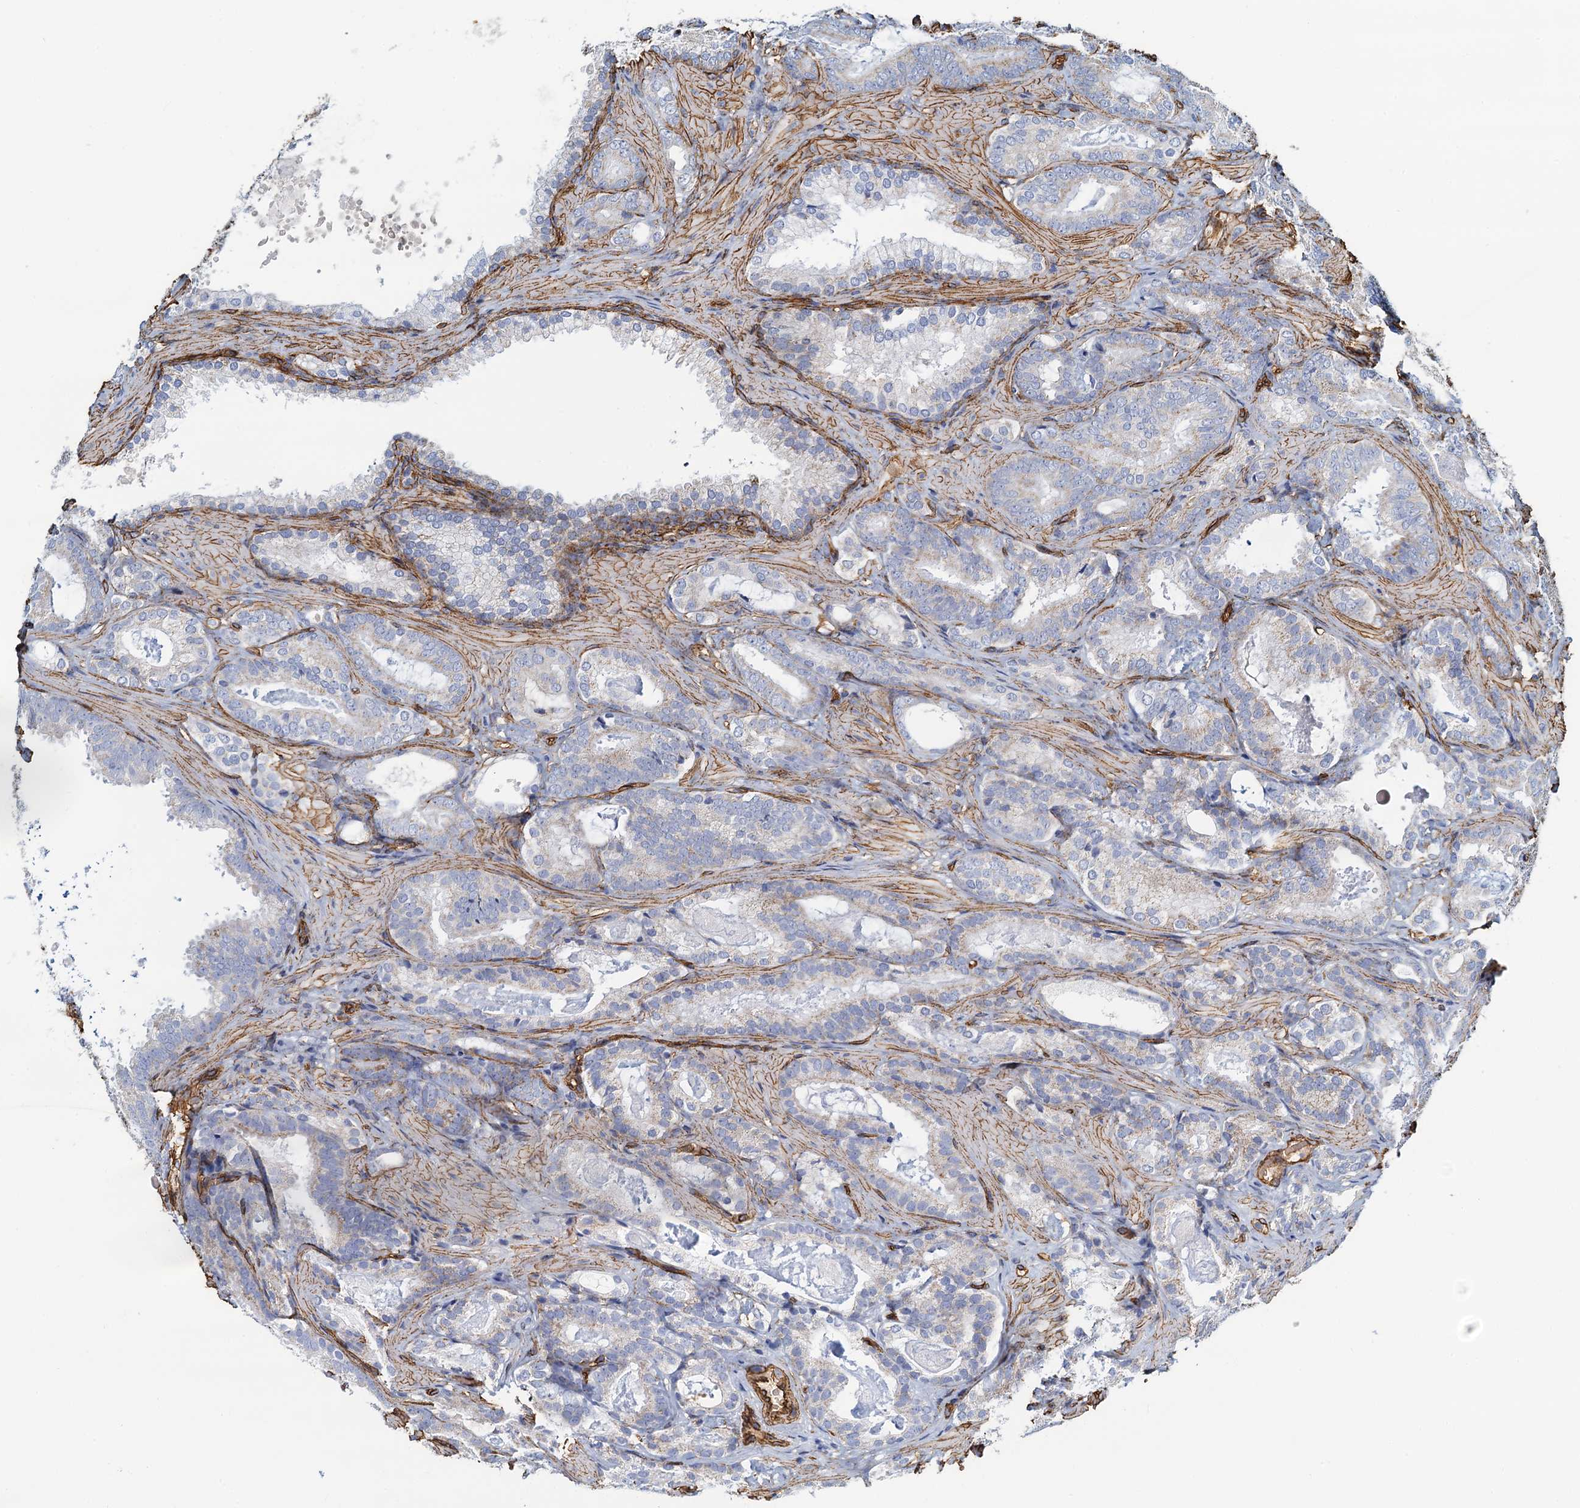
{"staining": {"intensity": "negative", "quantity": "none", "location": "none"}, "tissue": "prostate cancer", "cell_type": "Tumor cells", "image_type": "cancer", "snomed": [{"axis": "morphology", "description": "Adenocarcinoma, Low grade"}, {"axis": "topography", "description": "Prostate"}], "caption": "Tumor cells are negative for brown protein staining in prostate adenocarcinoma (low-grade).", "gene": "DGKG", "patient": {"sex": "male", "age": 60}}